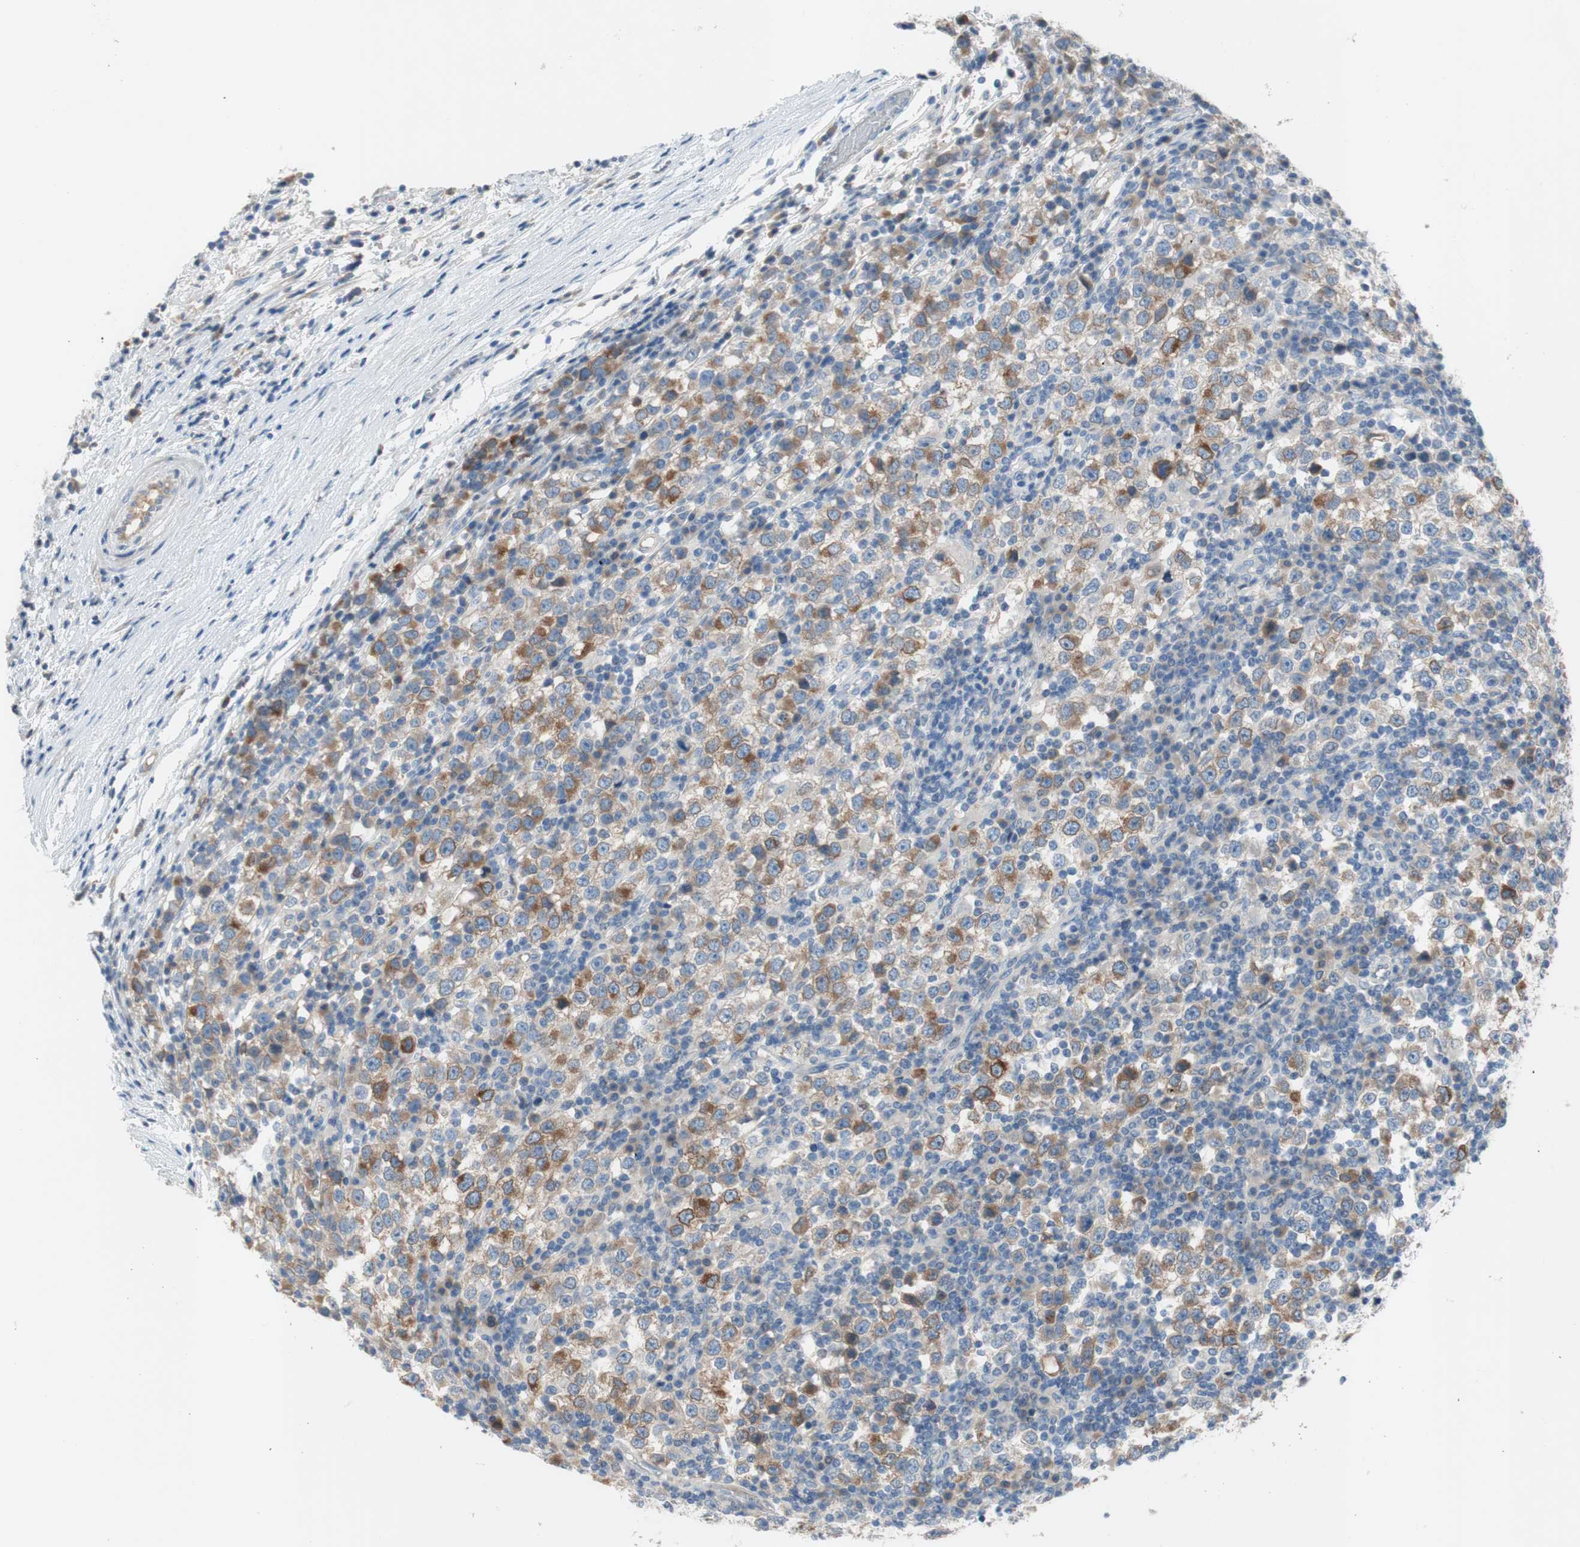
{"staining": {"intensity": "moderate", "quantity": ">75%", "location": "cytoplasmic/membranous"}, "tissue": "testis cancer", "cell_type": "Tumor cells", "image_type": "cancer", "snomed": [{"axis": "morphology", "description": "Seminoma, NOS"}, {"axis": "topography", "description": "Testis"}], "caption": "The immunohistochemical stain highlights moderate cytoplasmic/membranous positivity in tumor cells of testis seminoma tissue.", "gene": "FDFT1", "patient": {"sex": "male", "age": 65}}